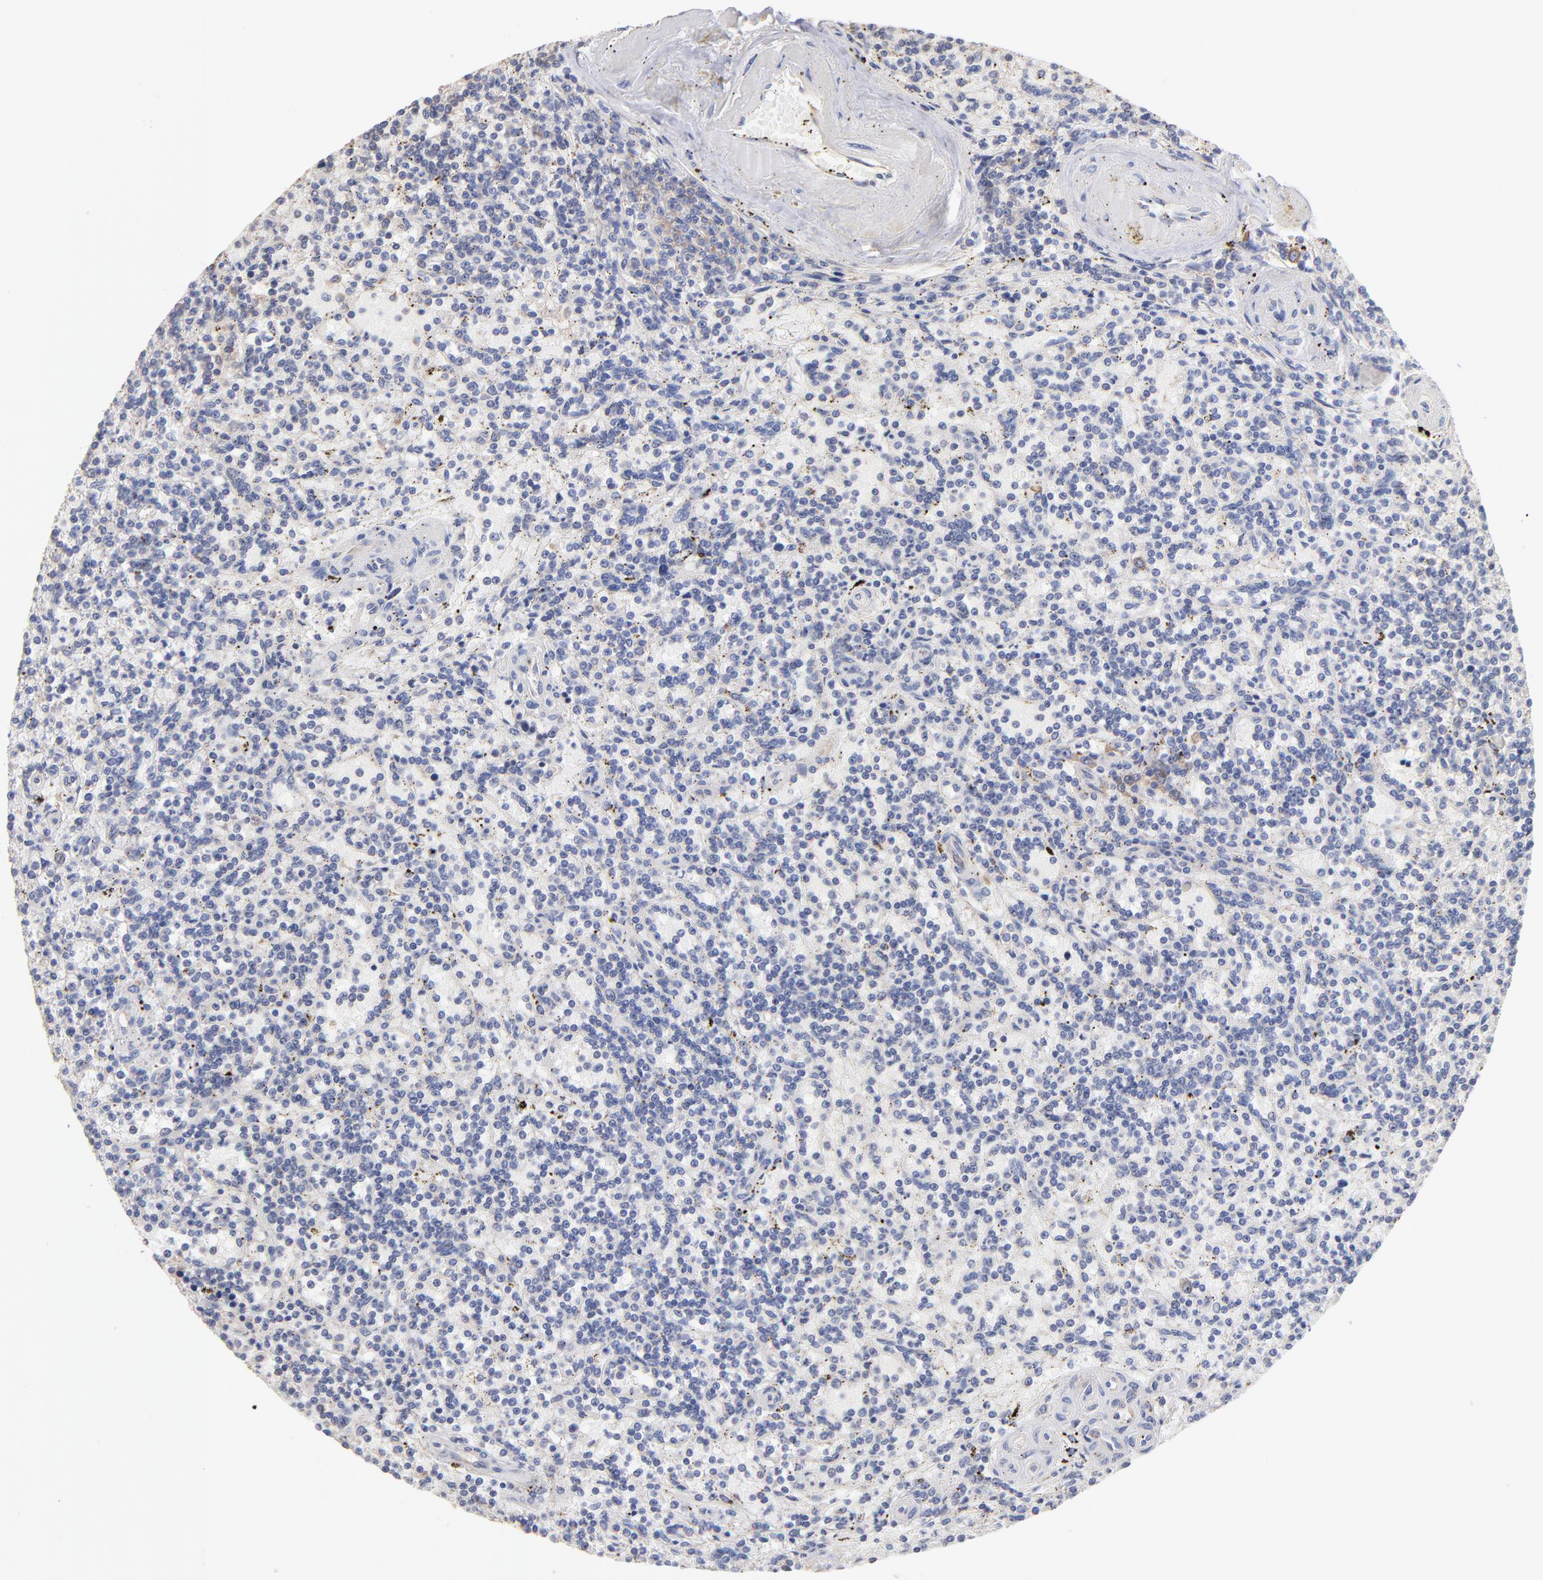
{"staining": {"intensity": "negative", "quantity": "none", "location": "none"}, "tissue": "lymphoma", "cell_type": "Tumor cells", "image_type": "cancer", "snomed": [{"axis": "morphology", "description": "Malignant lymphoma, non-Hodgkin's type, Low grade"}, {"axis": "topography", "description": "Spleen"}], "caption": "This image is of malignant lymphoma, non-Hodgkin's type (low-grade) stained with IHC to label a protein in brown with the nuclei are counter-stained blue. There is no expression in tumor cells. (Immunohistochemistry, brightfield microscopy, high magnification).", "gene": "RPL9", "patient": {"sex": "male", "age": 73}}